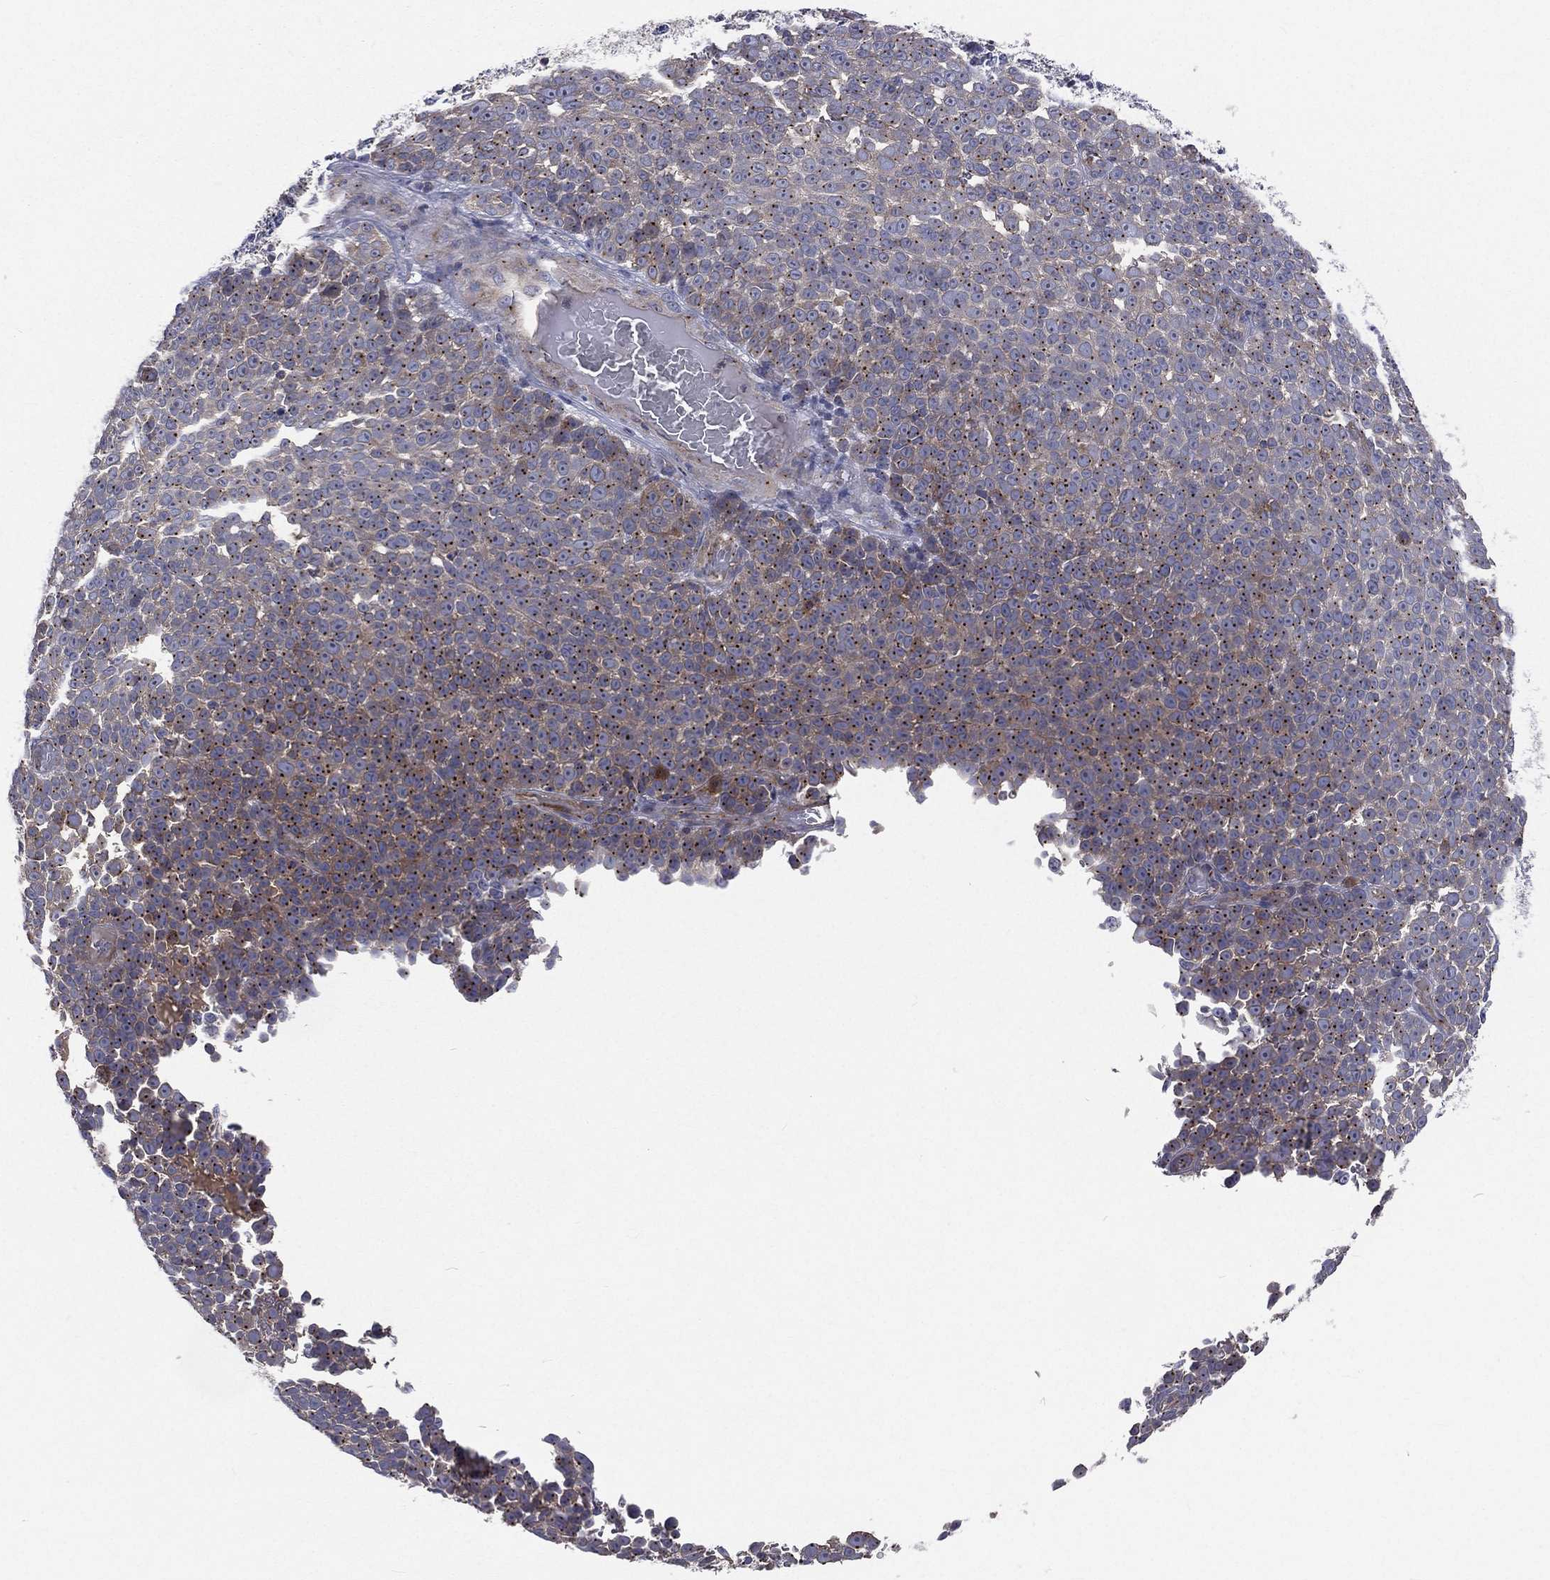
{"staining": {"intensity": "moderate", "quantity": "25%-75%", "location": "cytoplasmic/membranous"}, "tissue": "melanoma", "cell_type": "Tumor cells", "image_type": "cancer", "snomed": [{"axis": "morphology", "description": "Malignant melanoma, NOS"}, {"axis": "topography", "description": "Skin"}], "caption": "Malignant melanoma stained for a protein (brown) exhibits moderate cytoplasmic/membranous positive positivity in about 25%-75% of tumor cells.", "gene": "CROCC", "patient": {"sex": "female", "age": 95}}